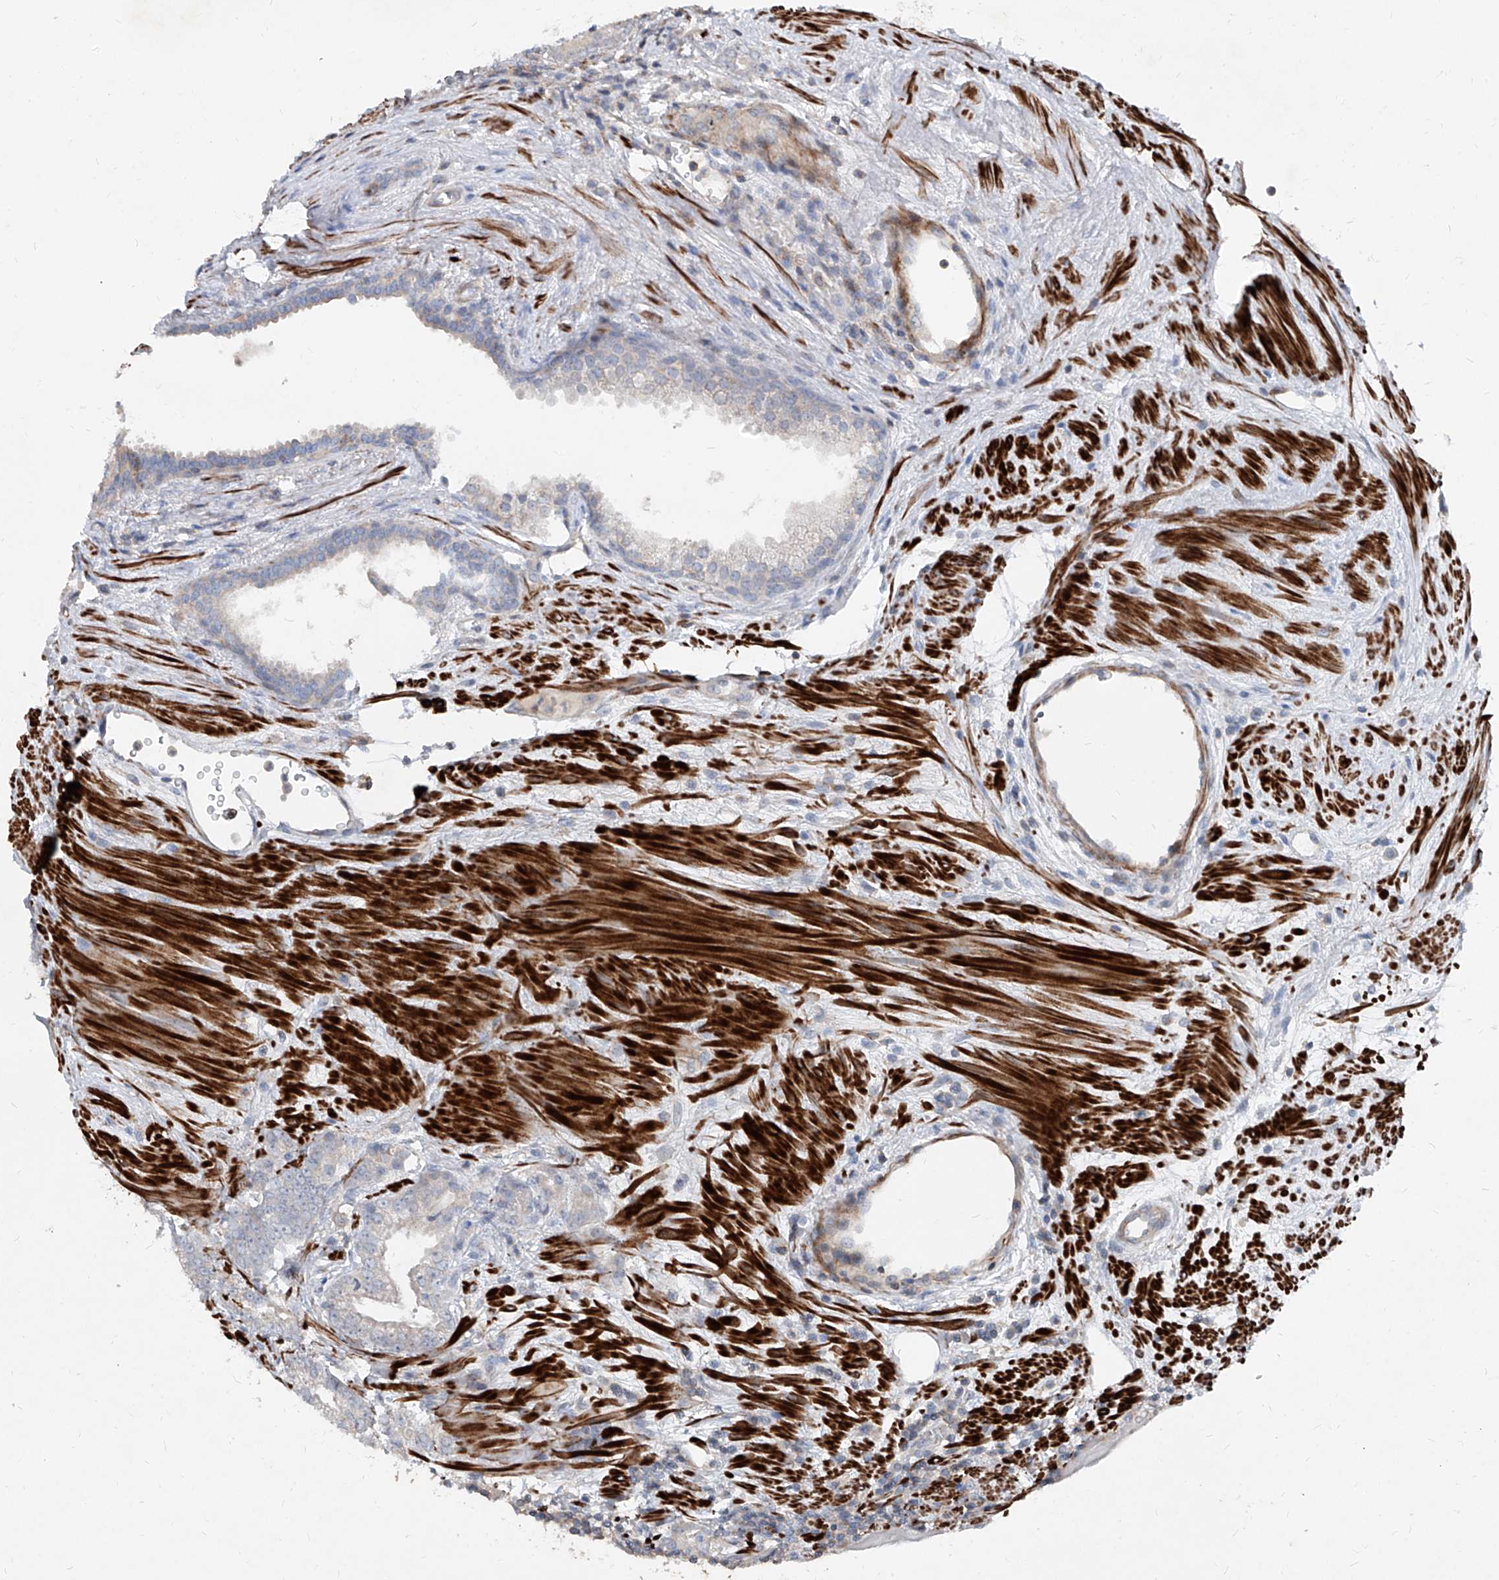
{"staining": {"intensity": "weak", "quantity": "<25%", "location": "cytoplasmic/membranous"}, "tissue": "prostate cancer", "cell_type": "Tumor cells", "image_type": "cancer", "snomed": [{"axis": "morphology", "description": "Normal morphology"}, {"axis": "morphology", "description": "Adenocarcinoma, Low grade"}, {"axis": "topography", "description": "Prostate"}], "caption": "Adenocarcinoma (low-grade) (prostate) was stained to show a protein in brown. There is no significant positivity in tumor cells. Nuclei are stained in blue.", "gene": "UFD1", "patient": {"sex": "male", "age": 72}}